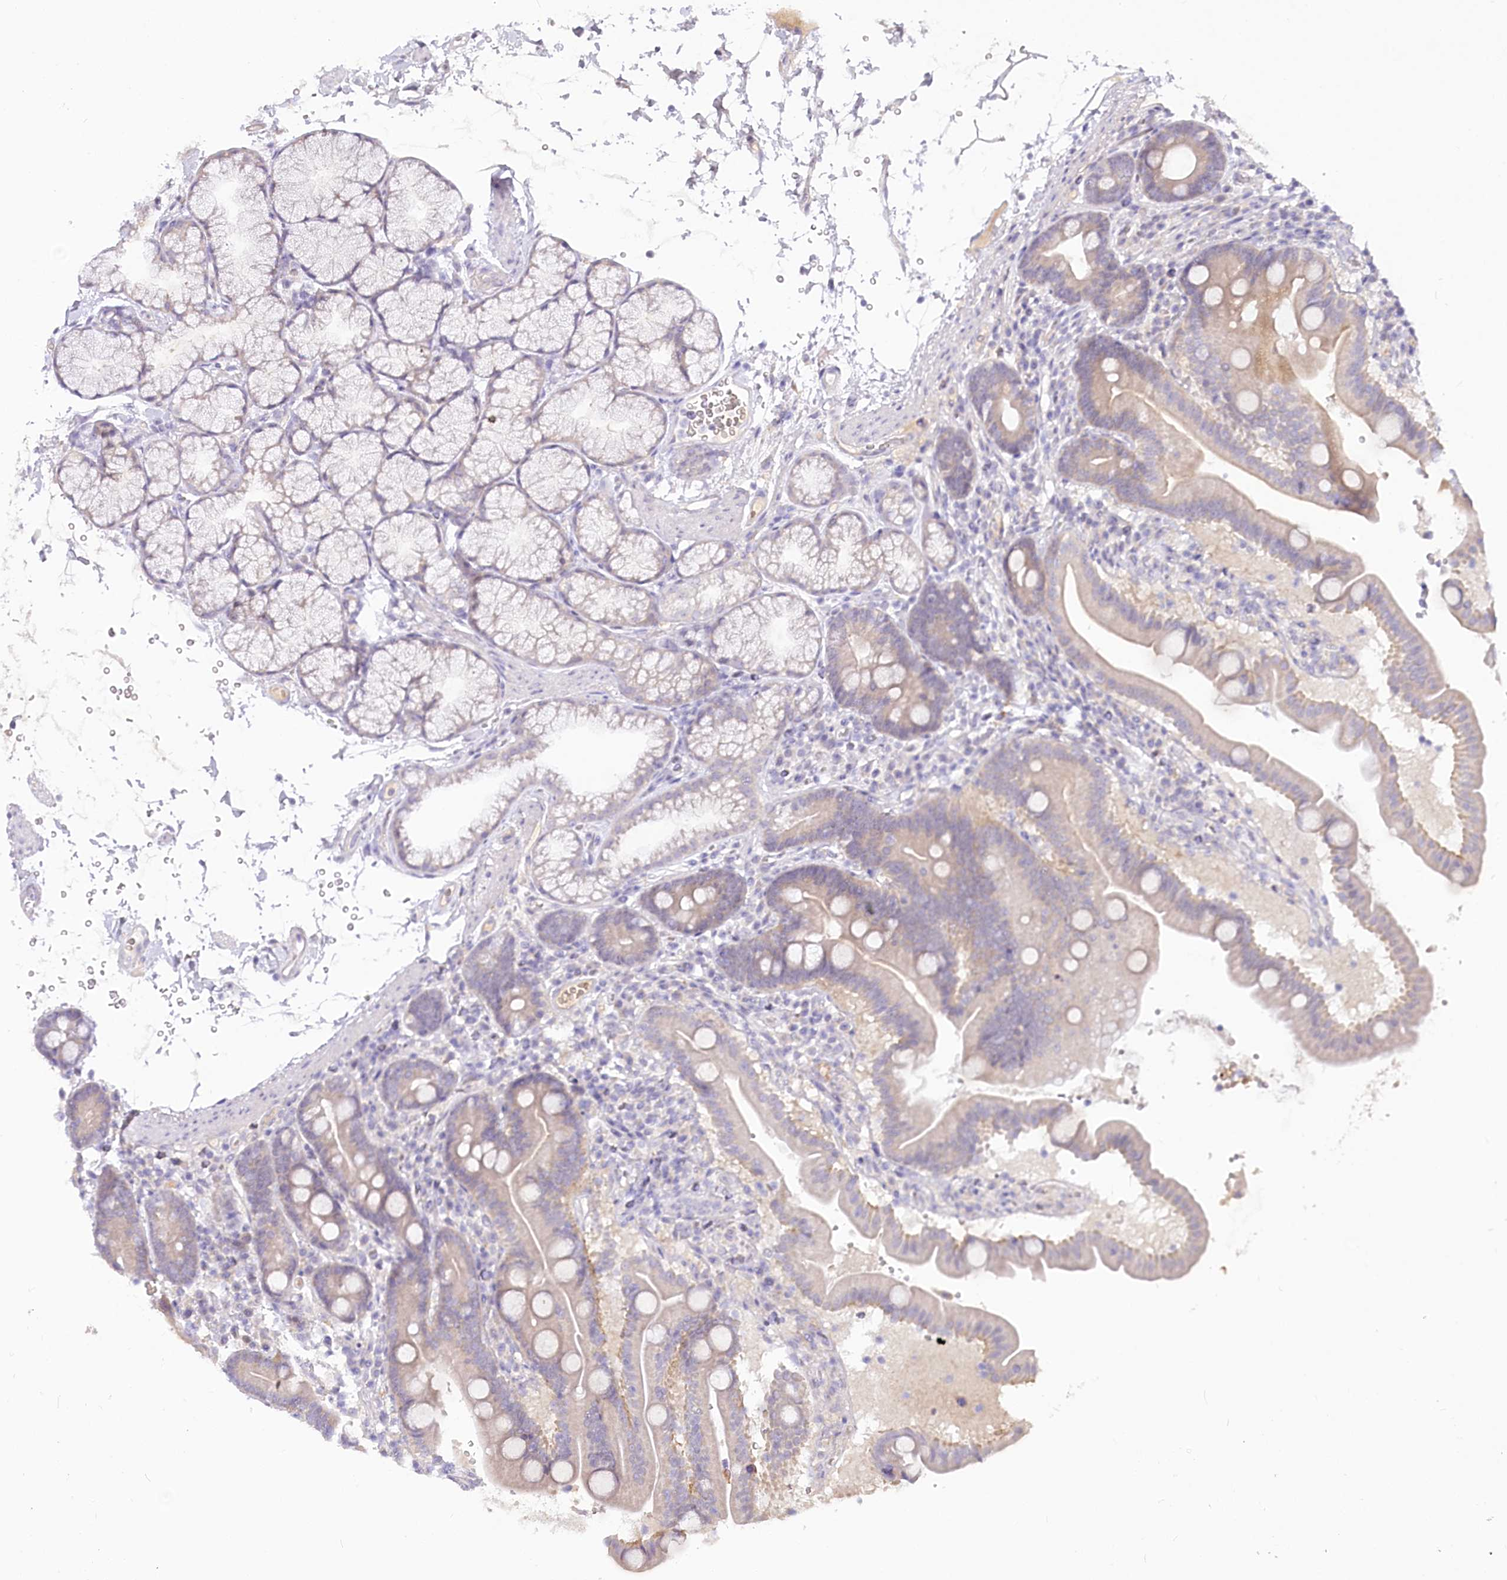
{"staining": {"intensity": "strong", "quantity": "25%-75%", "location": "cytoplasmic/membranous"}, "tissue": "duodenum", "cell_type": "Glandular cells", "image_type": "normal", "snomed": [{"axis": "morphology", "description": "Normal tissue, NOS"}, {"axis": "topography", "description": "Duodenum"}], "caption": "Glandular cells reveal high levels of strong cytoplasmic/membranous positivity in about 25%-75% of cells in benign duodenum. (IHC, brightfield microscopy, high magnification).", "gene": "EFHC2", "patient": {"sex": "male", "age": 54}}